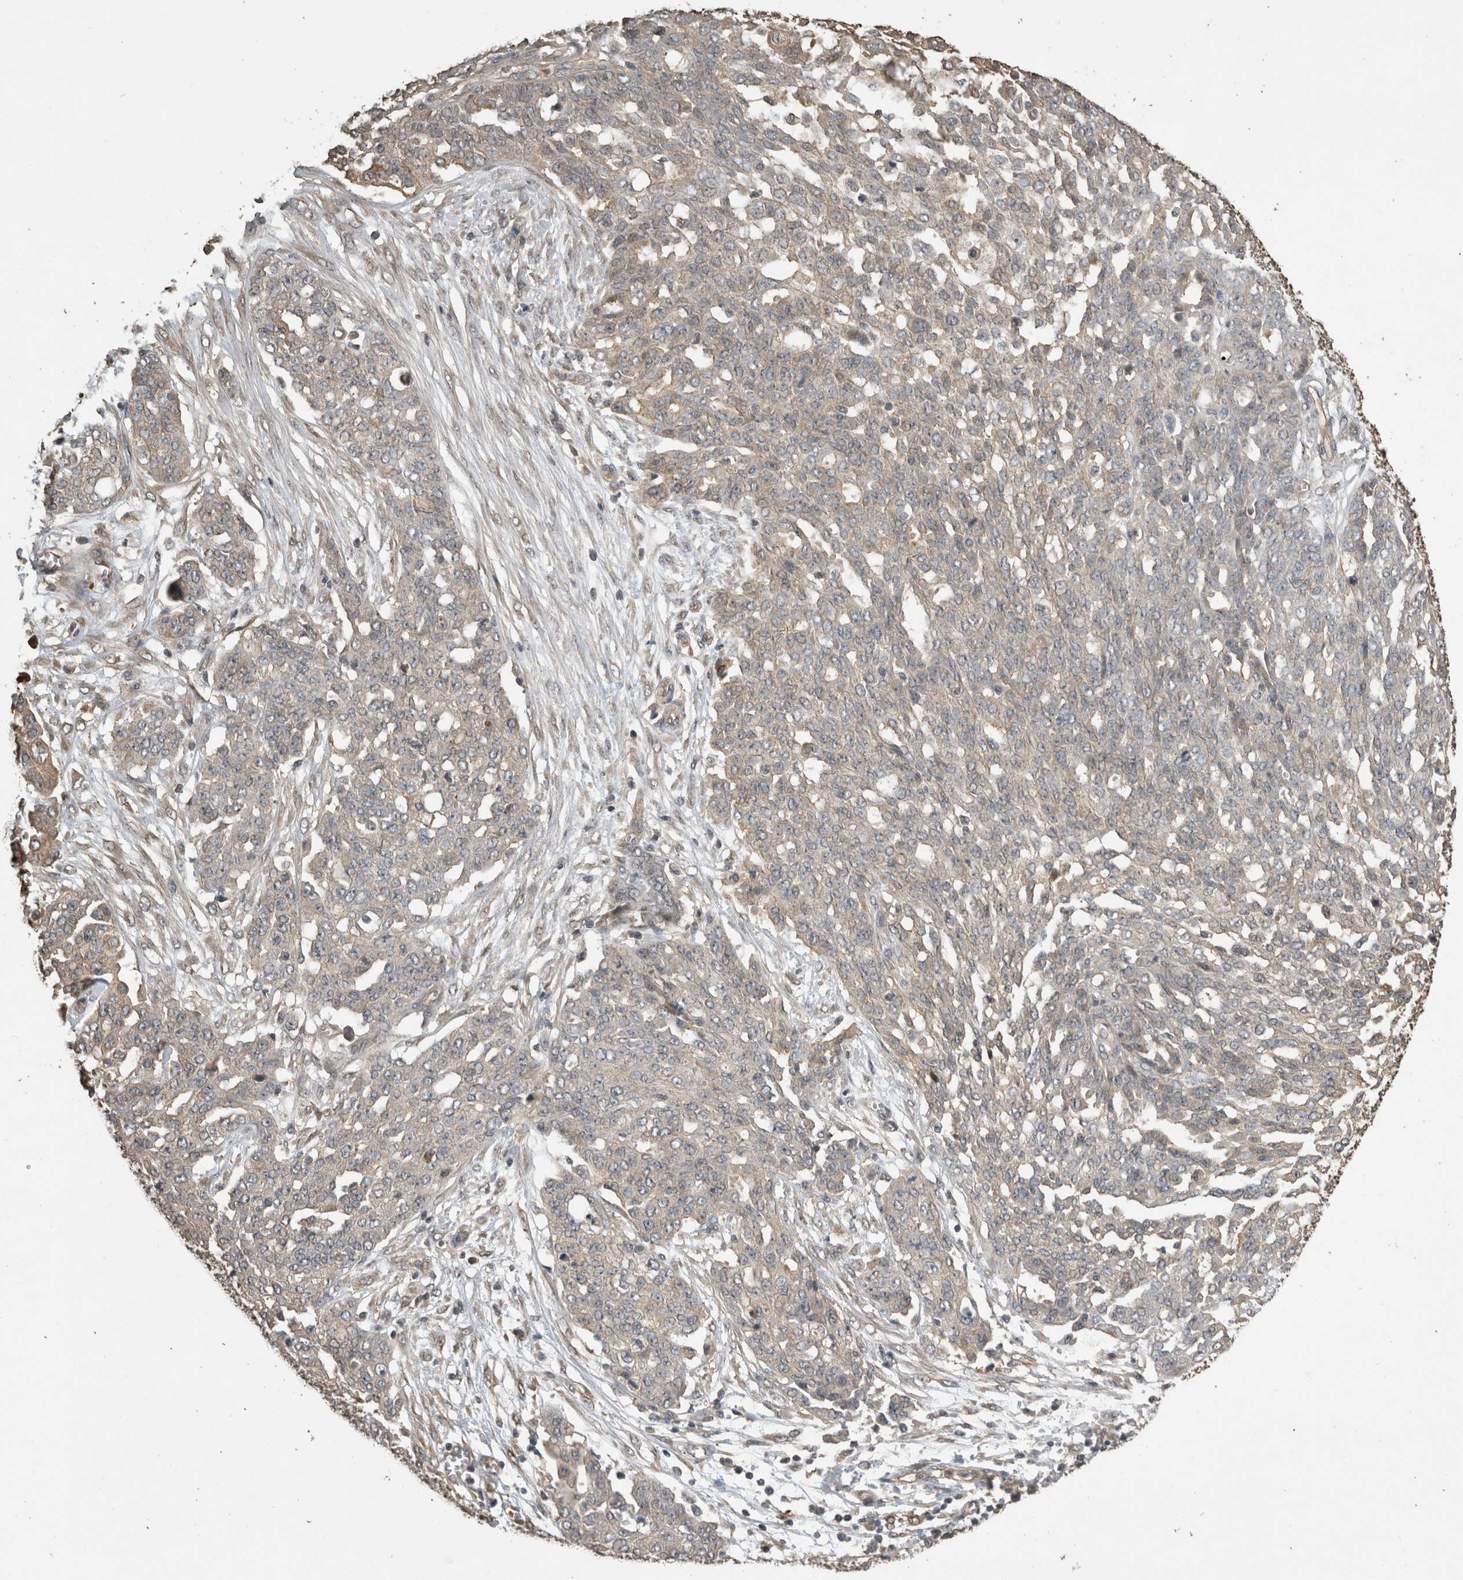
{"staining": {"intensity": "weak", "quantity": "25%-75%", "location": "cytoplasmic/membranous"}, "tissue": "ovarian cancer", "cell_type": "Tumor cells", "image_type": "cancer", "snomed": [{"axis": "morphology", "description": "Cystadenocarcinoma, serous, NOS"}, {"axis": "topography", "description": "Soft tissue"}, {"axis": "topography", "description": "Ovary"}], "caption": "Brown immunohistochemical staining in ovarian cancer displays weak cytoplasmic/membranous positivity in approximately 25%-75% of tumor cells.", "gene": "RHPN1", "patient": {"sex": "female", "age": 57}}